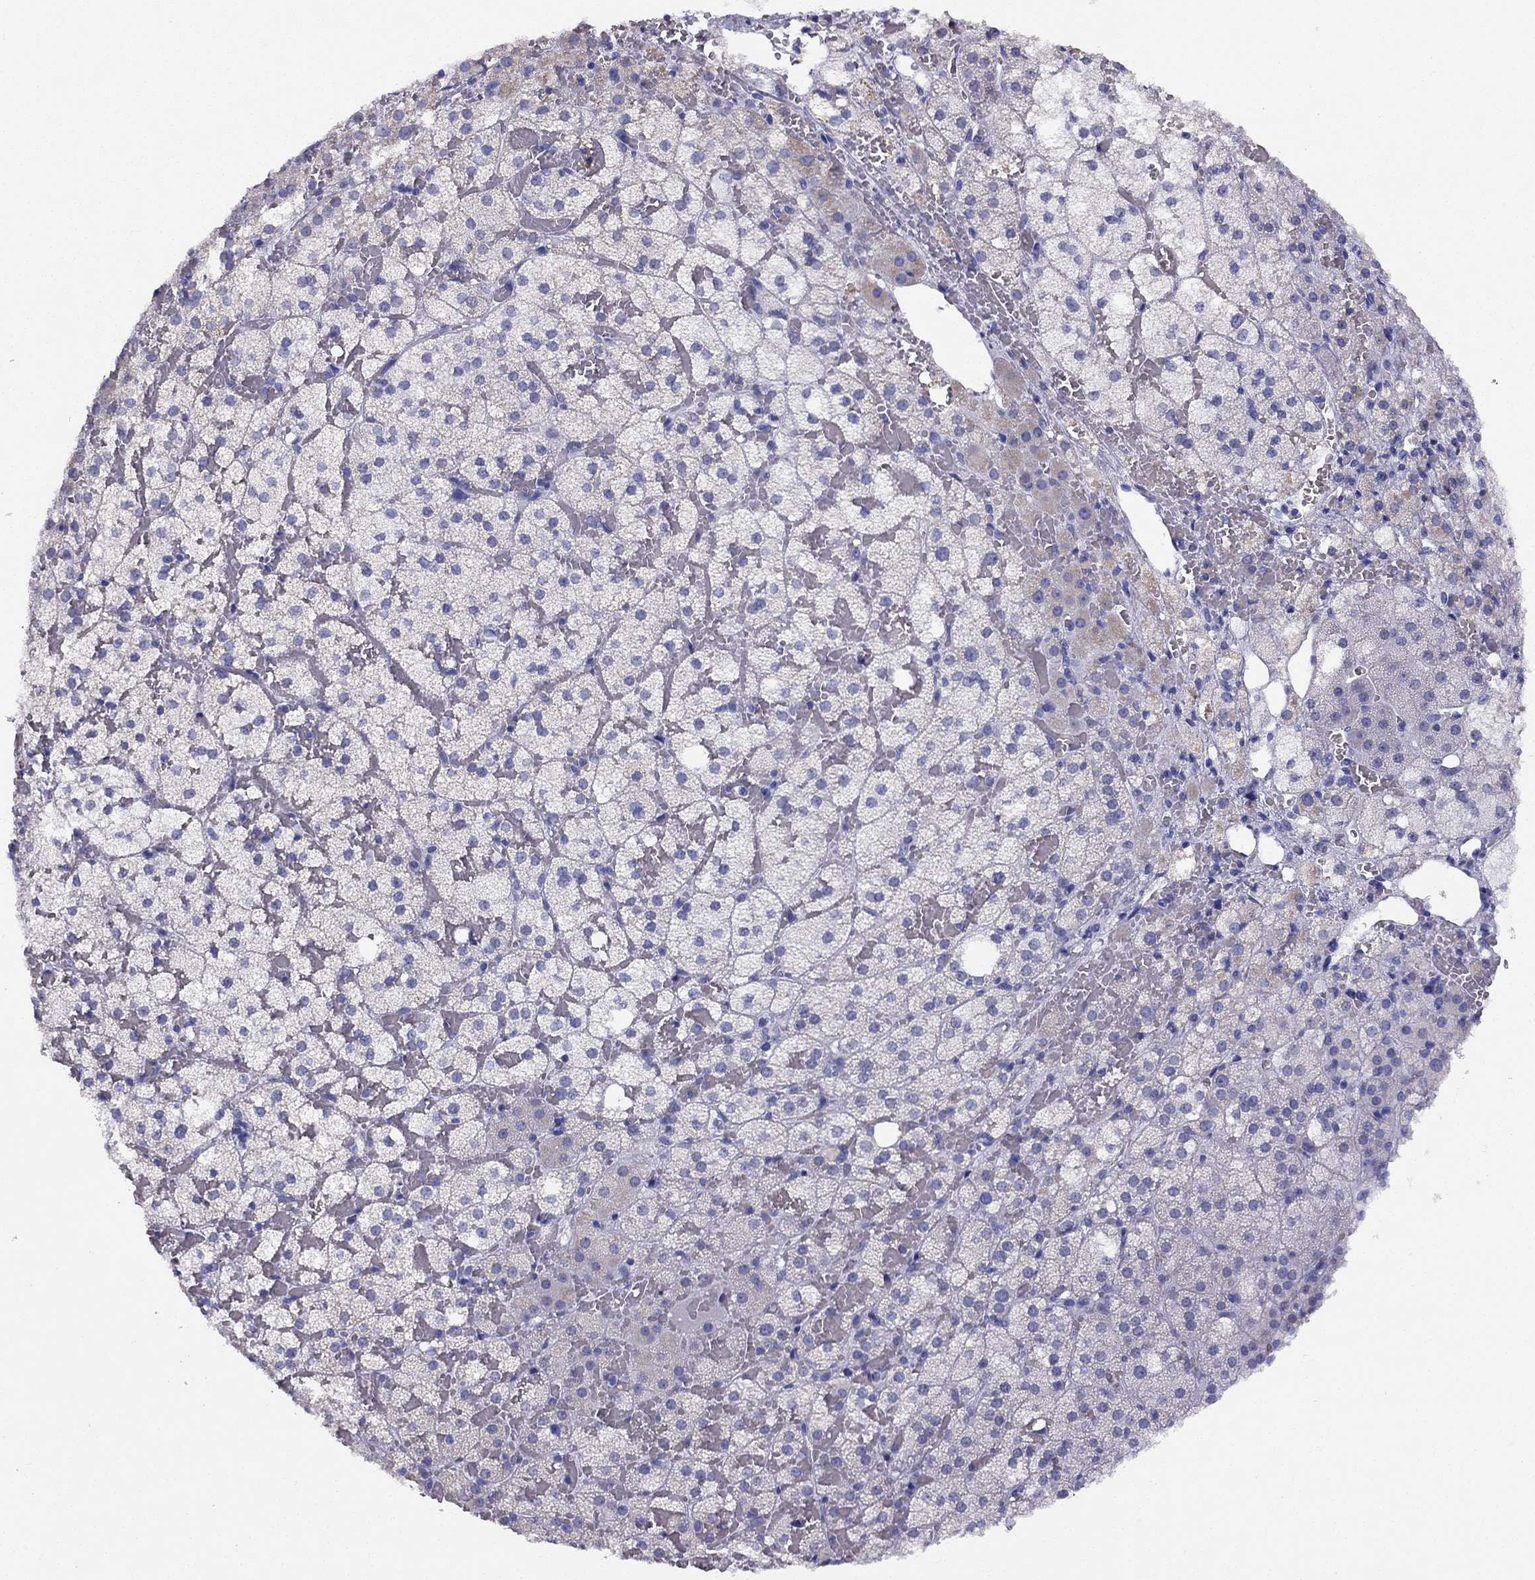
{"staining": {"intensity": "negative", "quantity": "none", "location": "none"}, "tissue": "adrenal gland", "cell_type": "Glandular cells", "image_type": "normal", "snomed": [{"axis": "morphology", "description": "Normal tissue, NOS"}, {"axis": "topography", "description": "Adrenal gland"}], "caption": "IHC photomicrograph of normal adrenal gland stained for a protein (brown), which shows no expression in glandular cells. Nuclei are stained in blue.", "gene": "LRIT2", "patient": {"sex": "male", "age": 53}}